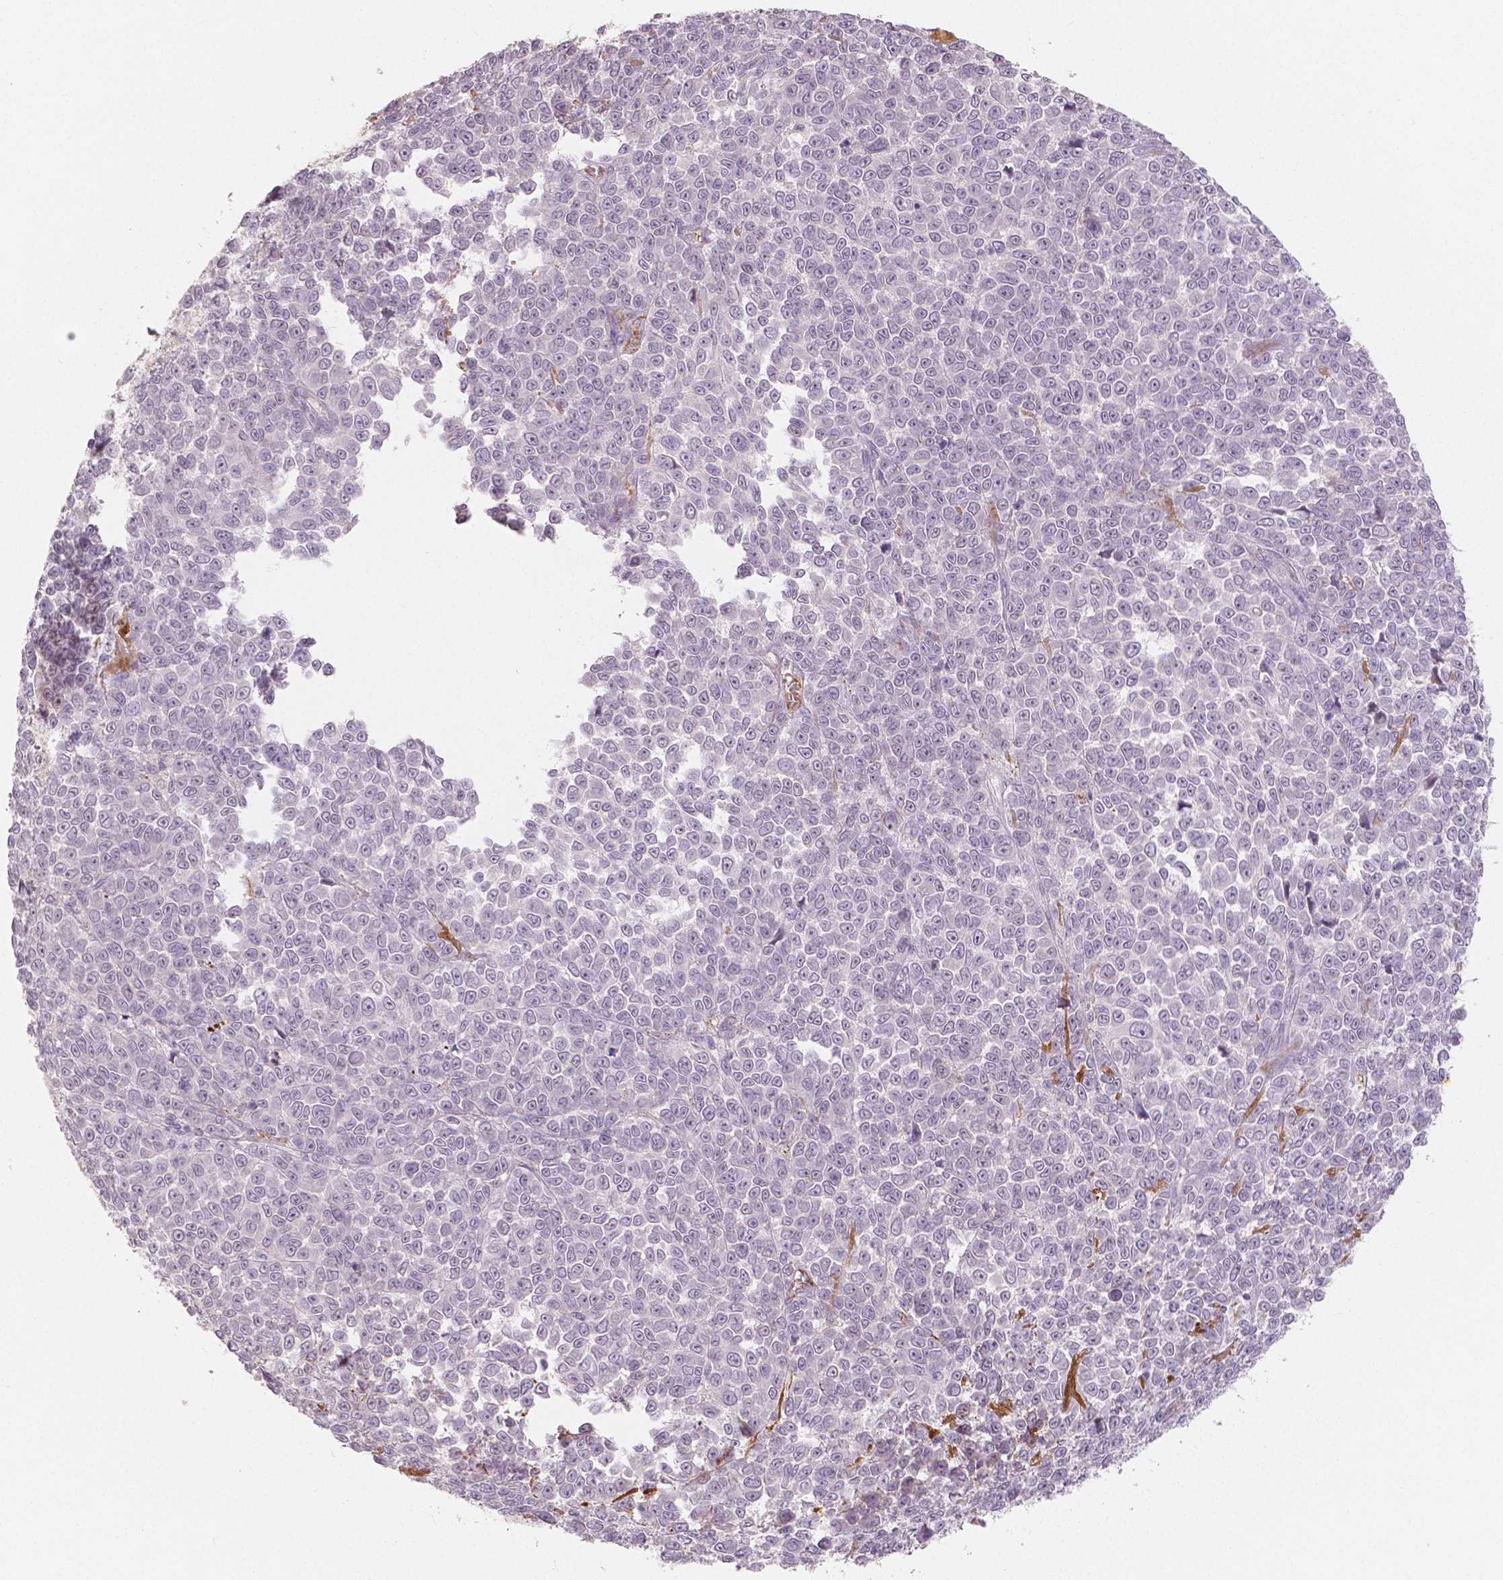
{"staining": {"intensity": "negative", "quantity": "none", "location": "none"}, "tissue": "melanoma", "cell_type": "Tumor cells", "image_type": "cancer", "snomed": [{"axis": "morphology", "description": "Malignant melanoma, NOS"}, {"axis": "topography", "description": "Skin"}], "caption": "Histopathology image shows no protein staining in tumor cells of malignant melanoma tissue.", "gene": "APOA4", "patient": {"sex": "female", "age": 95}}